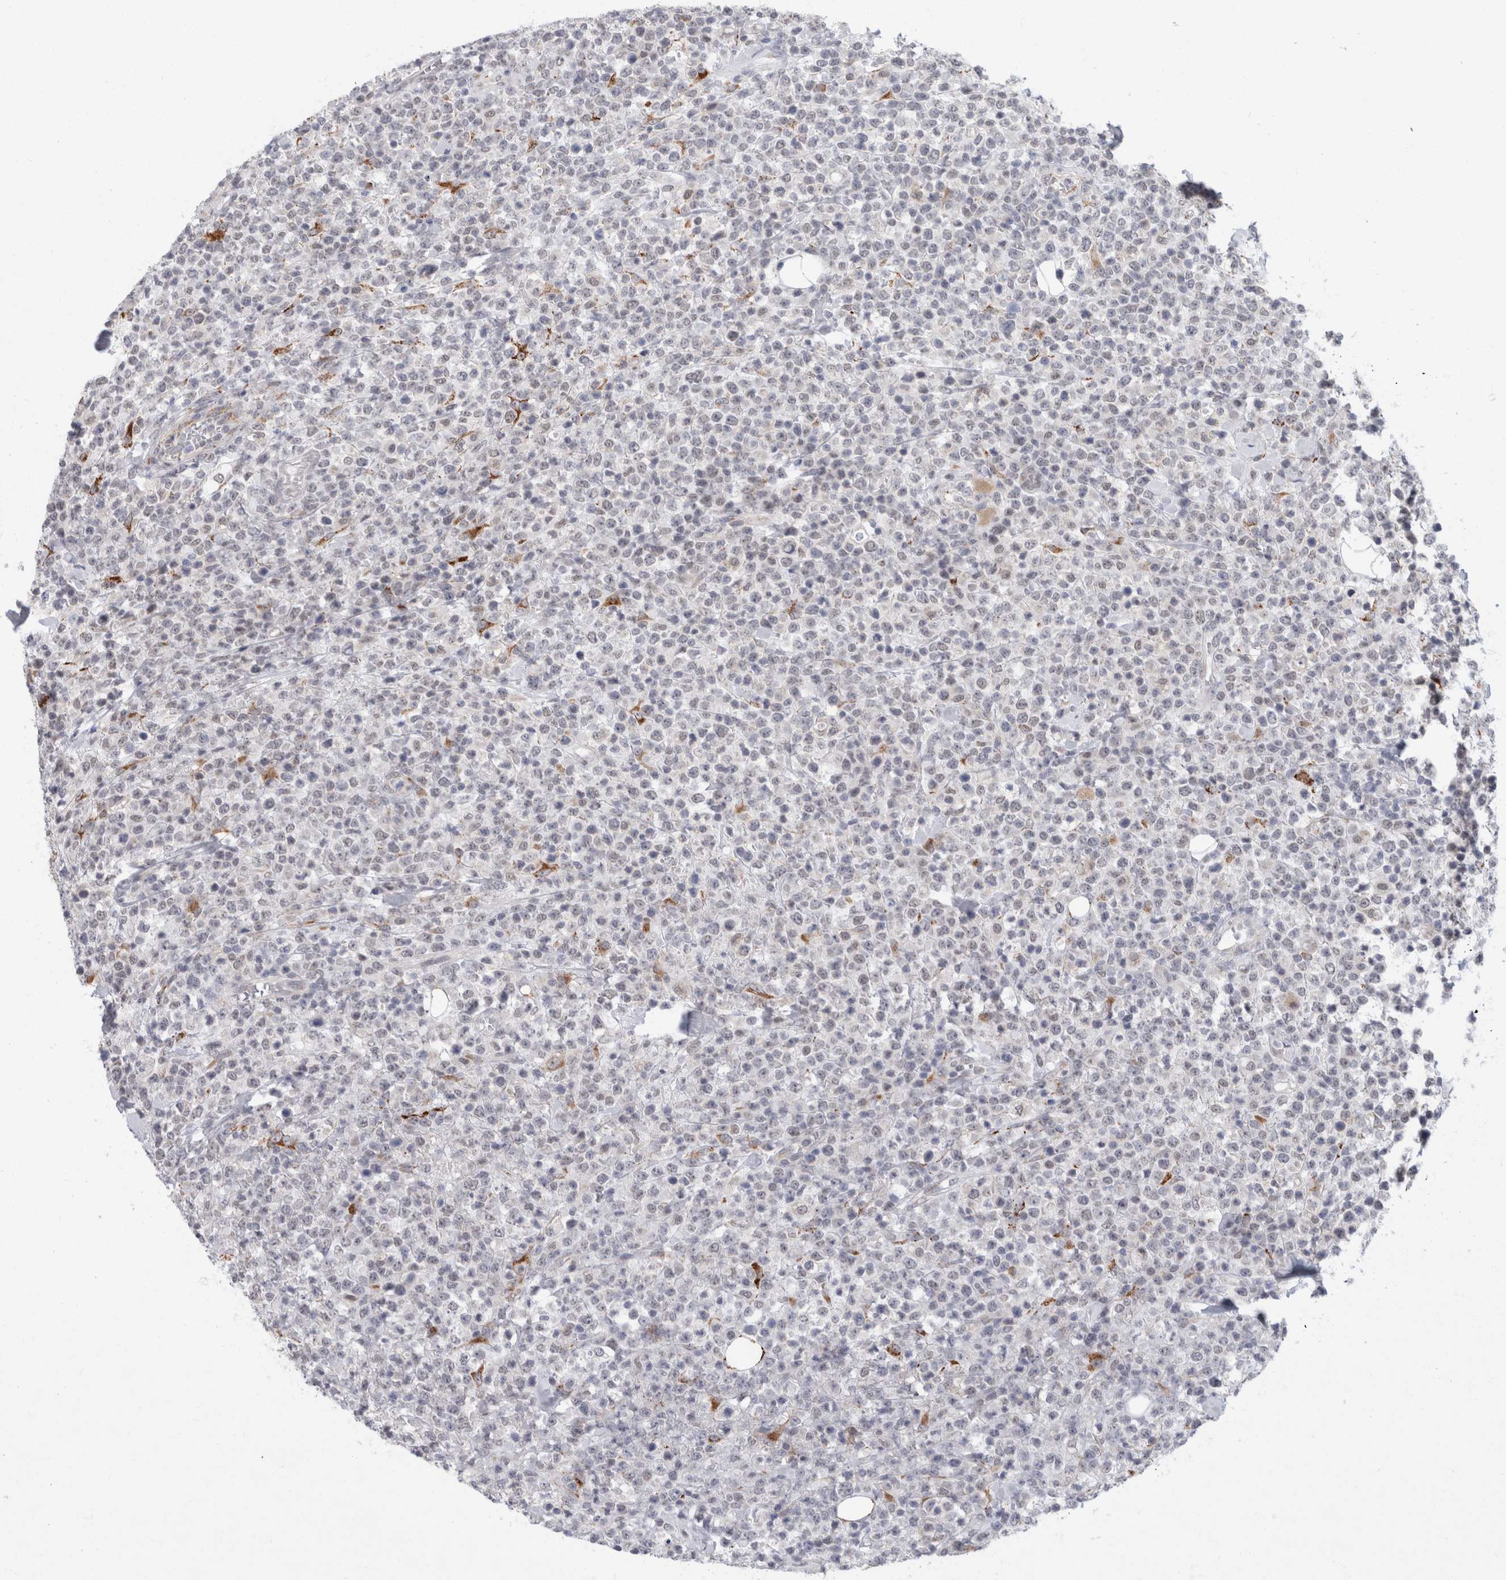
{"staining": {"intensity": "negative", "quantity": "none", "location": "none"}, "tissue": "lymphoma", "cell_type": "Tumor cells", "image_type": "cancer", "snomed": [{"axis": "morphology", "description": "Malignant lymphoma, non-Hodgkin's type, High grade"}, {"axis": "topography", "description": "Colon"}], "caption": "This is a image of IHC staining of high-grade malignant lymphoma, non-Hodgkin's type, which shows no staining in tumor cells.", "gene": "NIPA1", "patient": {"sex": "female", "age": 53}}